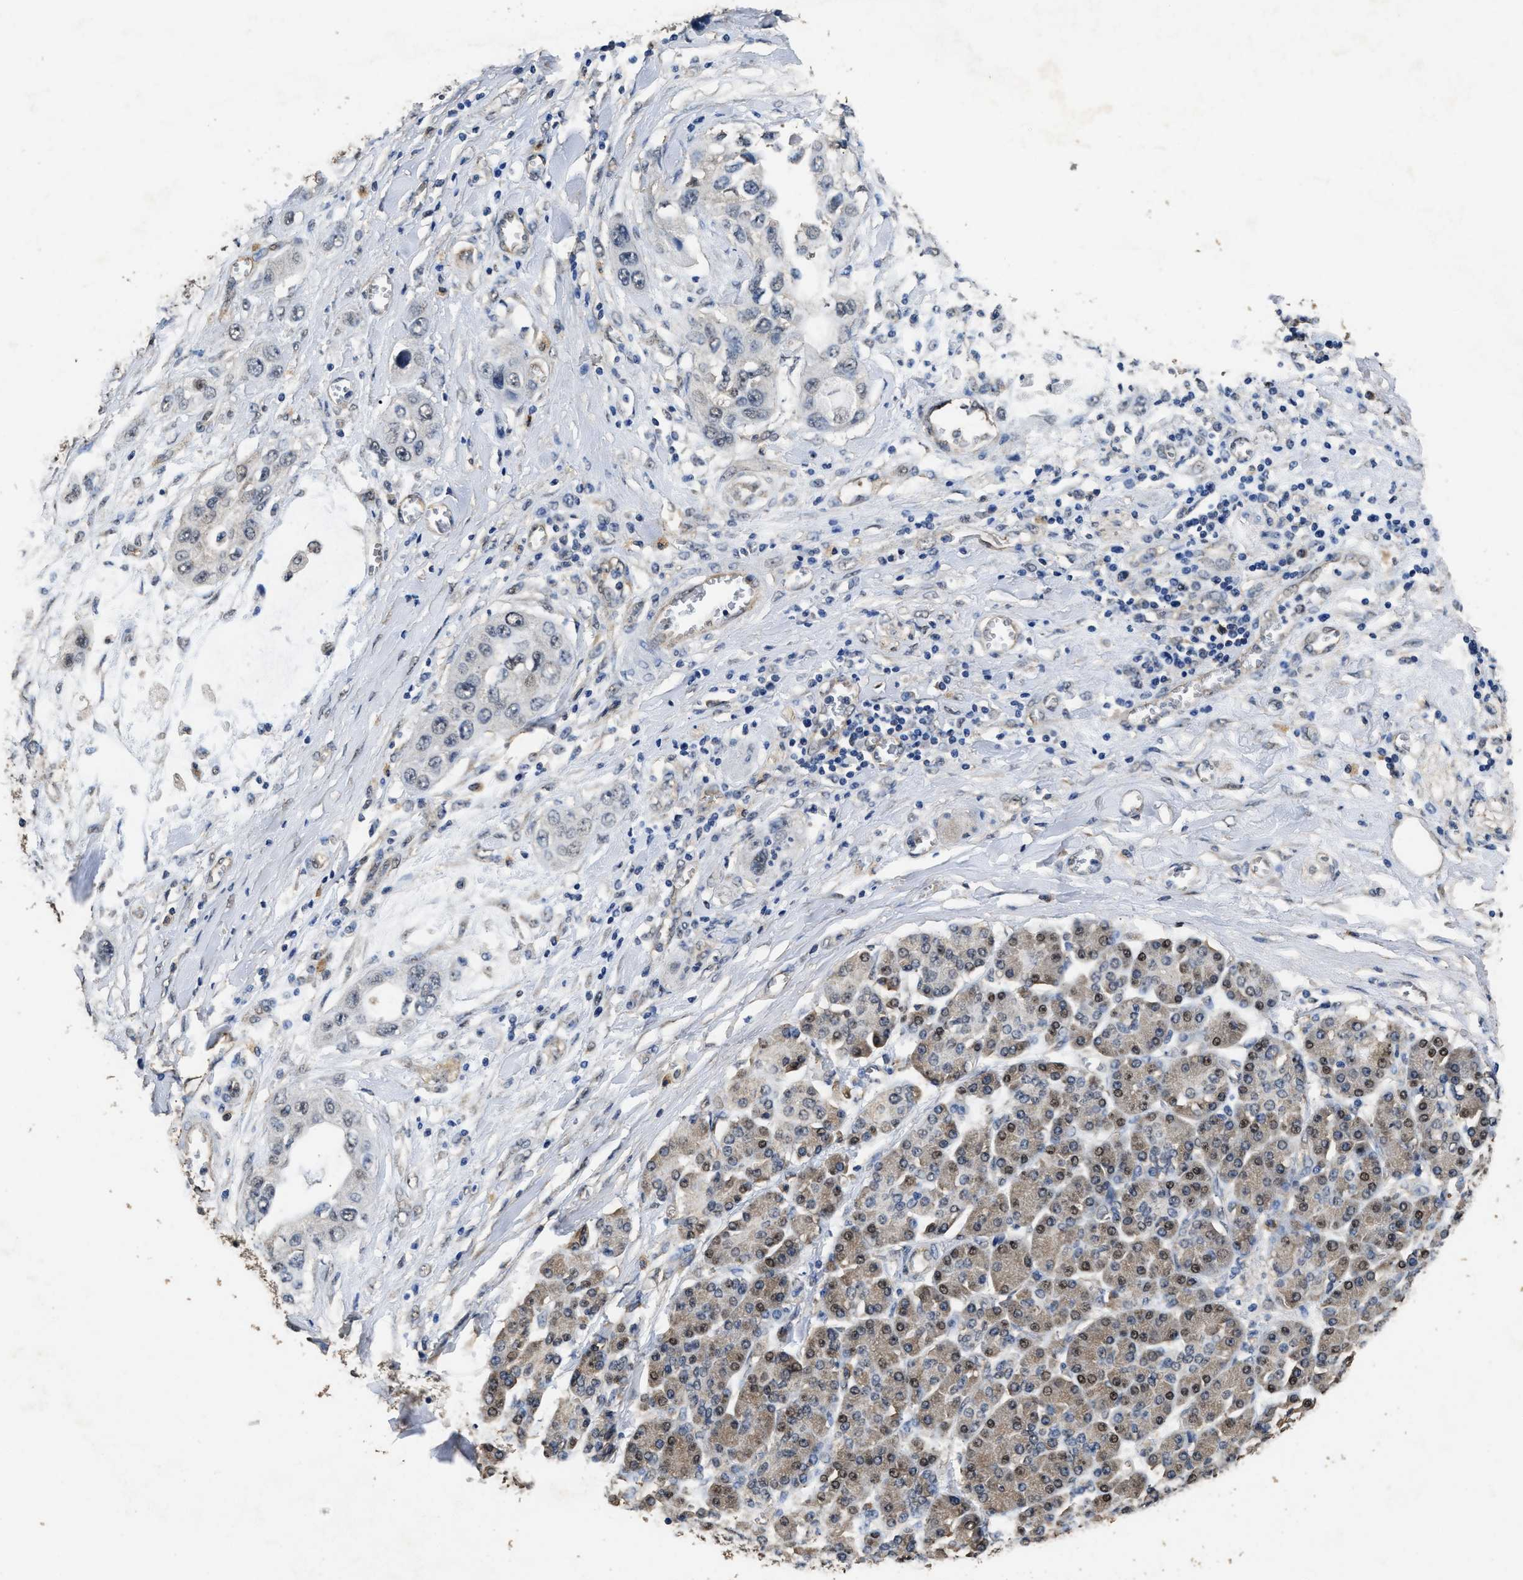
{"staining": {"intensity": "negative", "quantity": "none", "location": "none"}, "tissue": "pancreatic cancer", "cell_type": "Tumor cells", "image_type": "cancer", "snomed": [{"axis": "morphology", "description": "Adenocarcinoma, NOS"}, {"axis": "topography", "description": "Pancreas"}], "caption": "The IHC image has no significant positivity in tumor cells of pancreatic adenocarcinoma tissue. The staining is performed using DAB (3,3'-diaminobenzidine) brown chromogen with nuclei counter-stained in using hematoxylin.", "gene": "YWHAE", "patient": {"sex": "female", "age": 70}}